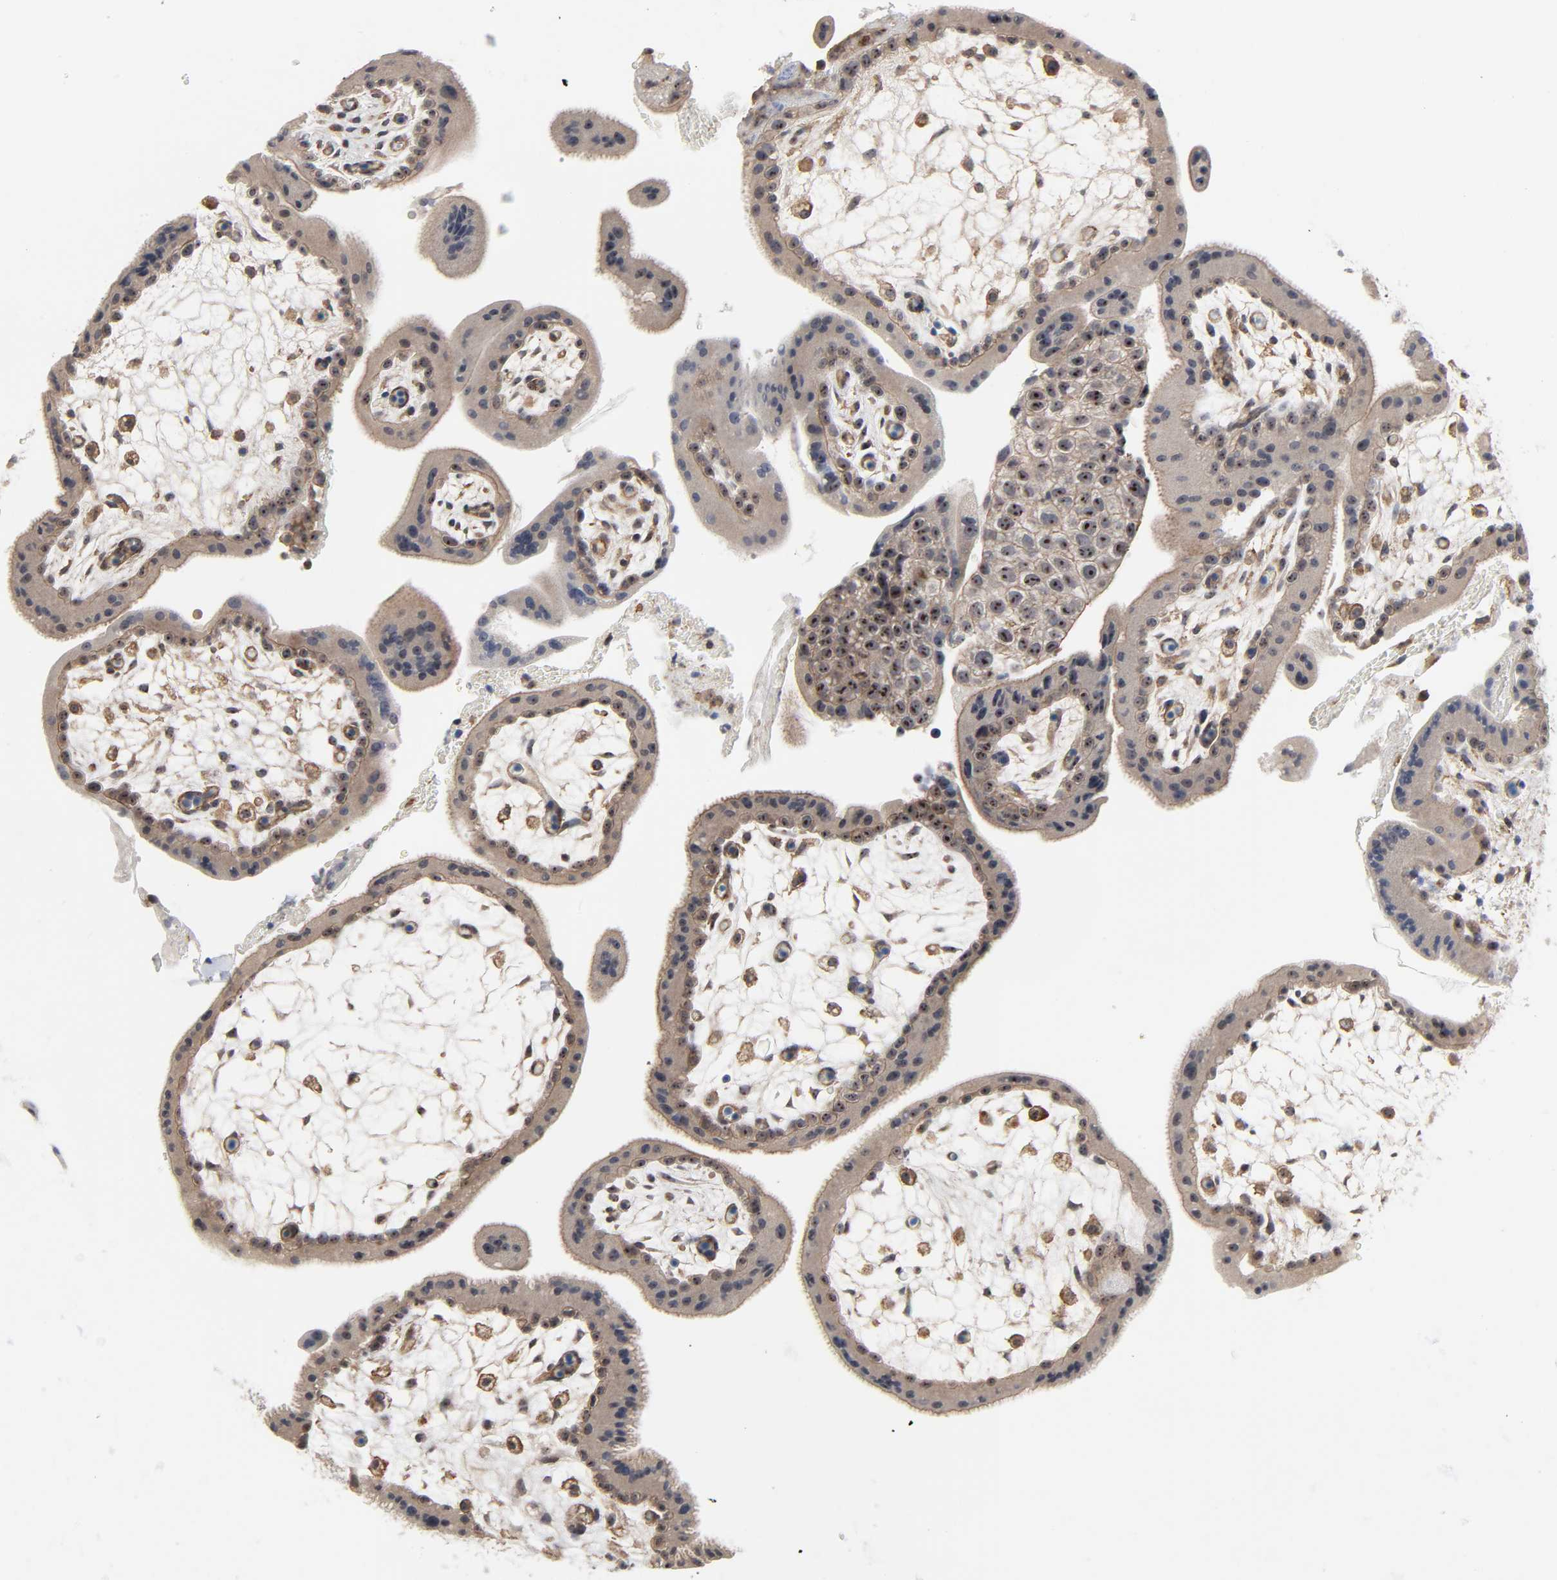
{"staining": {"intensity": "moderate", "quantity": ">75%", "location": "cytoplasmic/membranous,nuclear"}, "tissue": "placenta", "cell_type": "Trophoblastic cells", "image_type": "normal", "snomed": [{"axis": "morphology", "description": "Normal tissue, NOS"}, {"axis": "topography", "description": "Placenta"}], "caption": "Trophoblastic cells display medium levels of moderate cytoplasmic/membranous,nuclear staining in approximately >75% of cells in unremarkable human placenta.", "gene": "DDX10", "patient": {"sex": "female", "age": 35}}